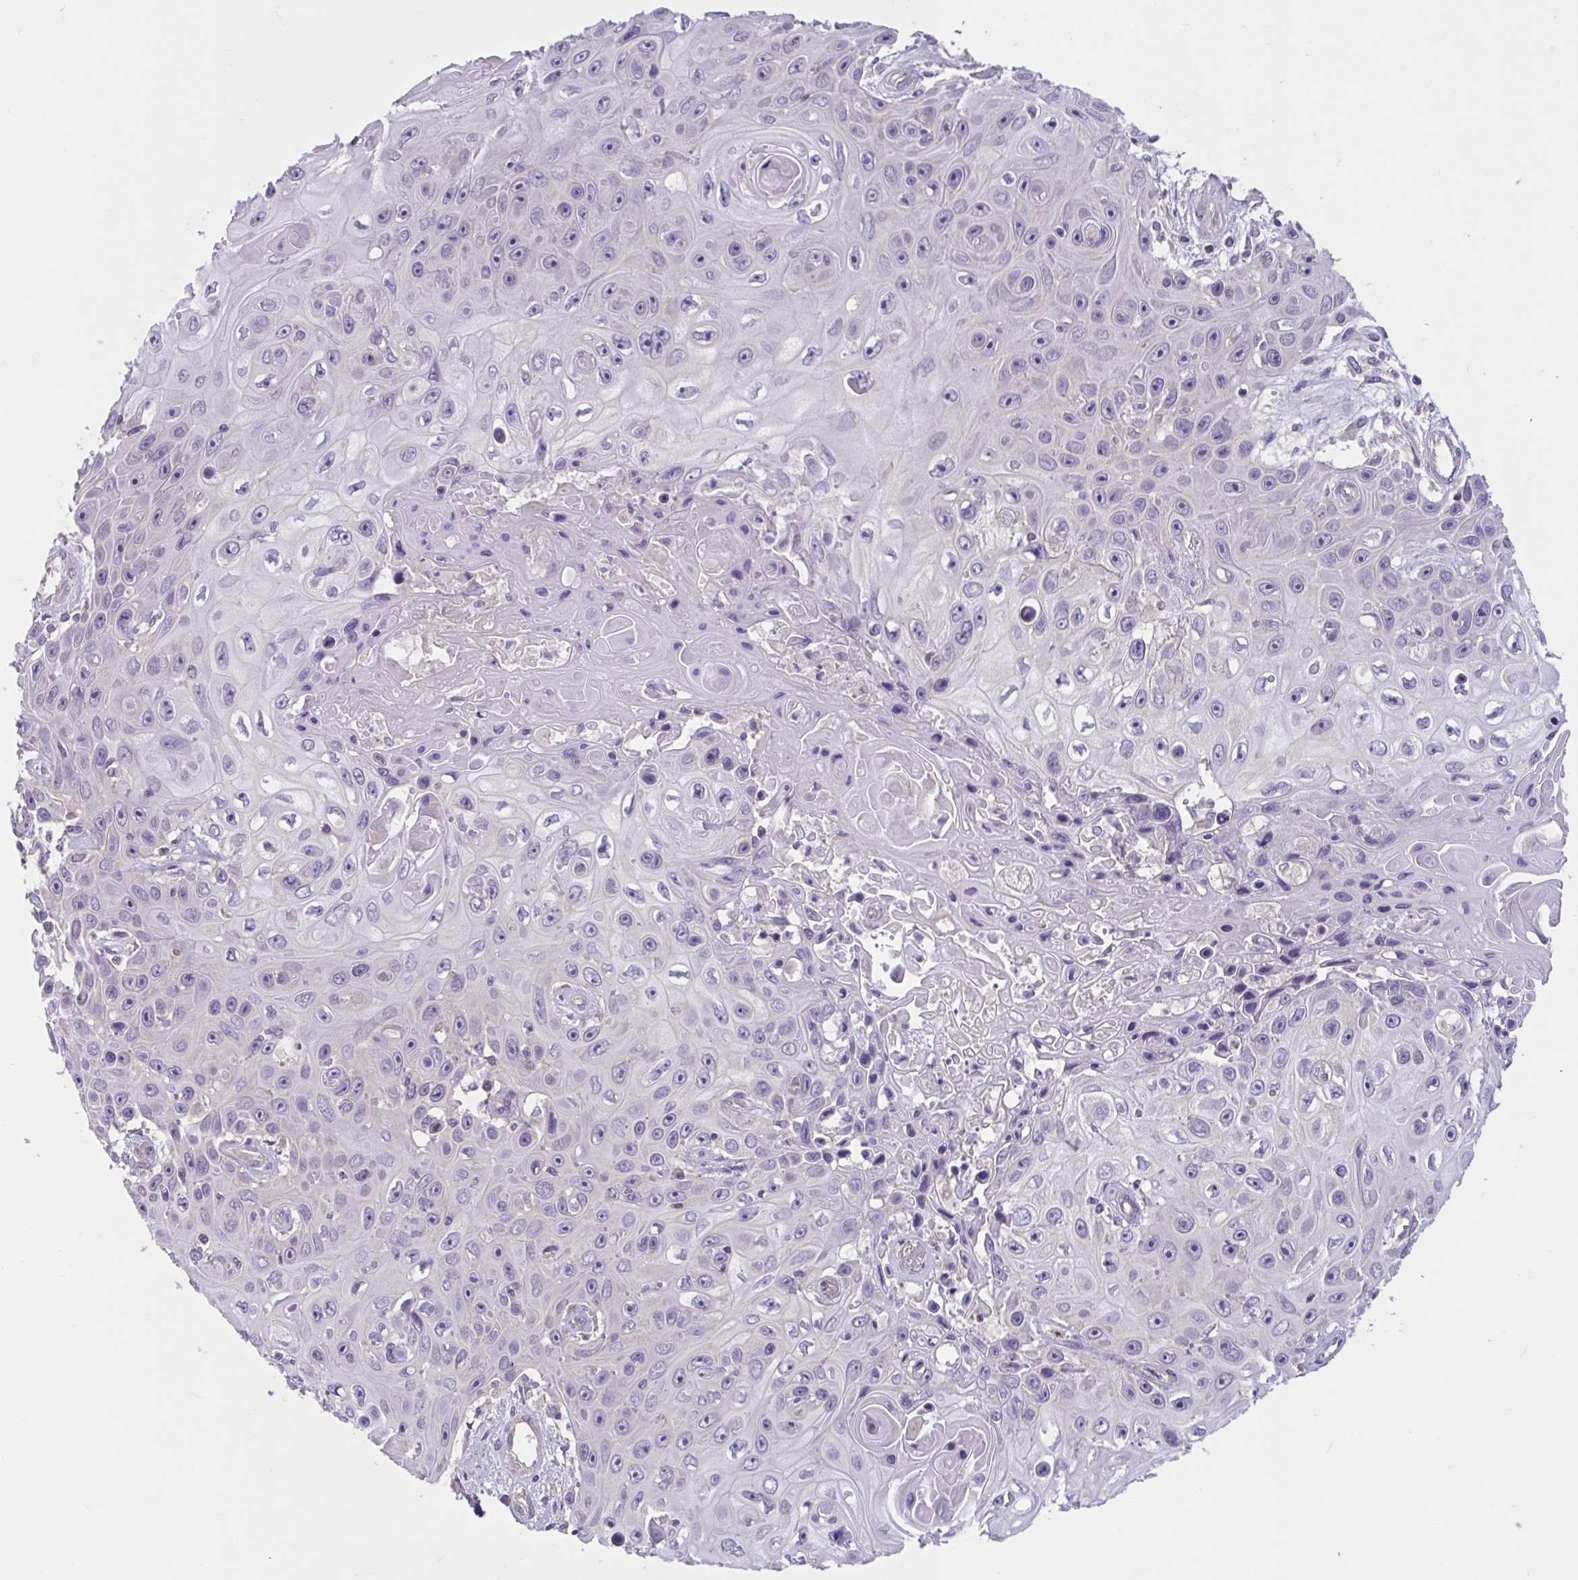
{"staining": {"intensity": "negative", "quantity": "none", "location": "none"}, "tissue": "skin cancer", "cell_type": "Tumor cells", "image_type": "cancer", "snomed": [{"axis": "morphology", "description": "Squamous cell carcinoma, NOS"}, {"axis": "topography", "description": "Skin"}], "caption": "Photomicrograph shows no protein staining in tumor cells of skin cancer (squamous cell carcinoma) tissue.", "gene": "WNT9B", "patient": {"sex": "male", "age": 82}}